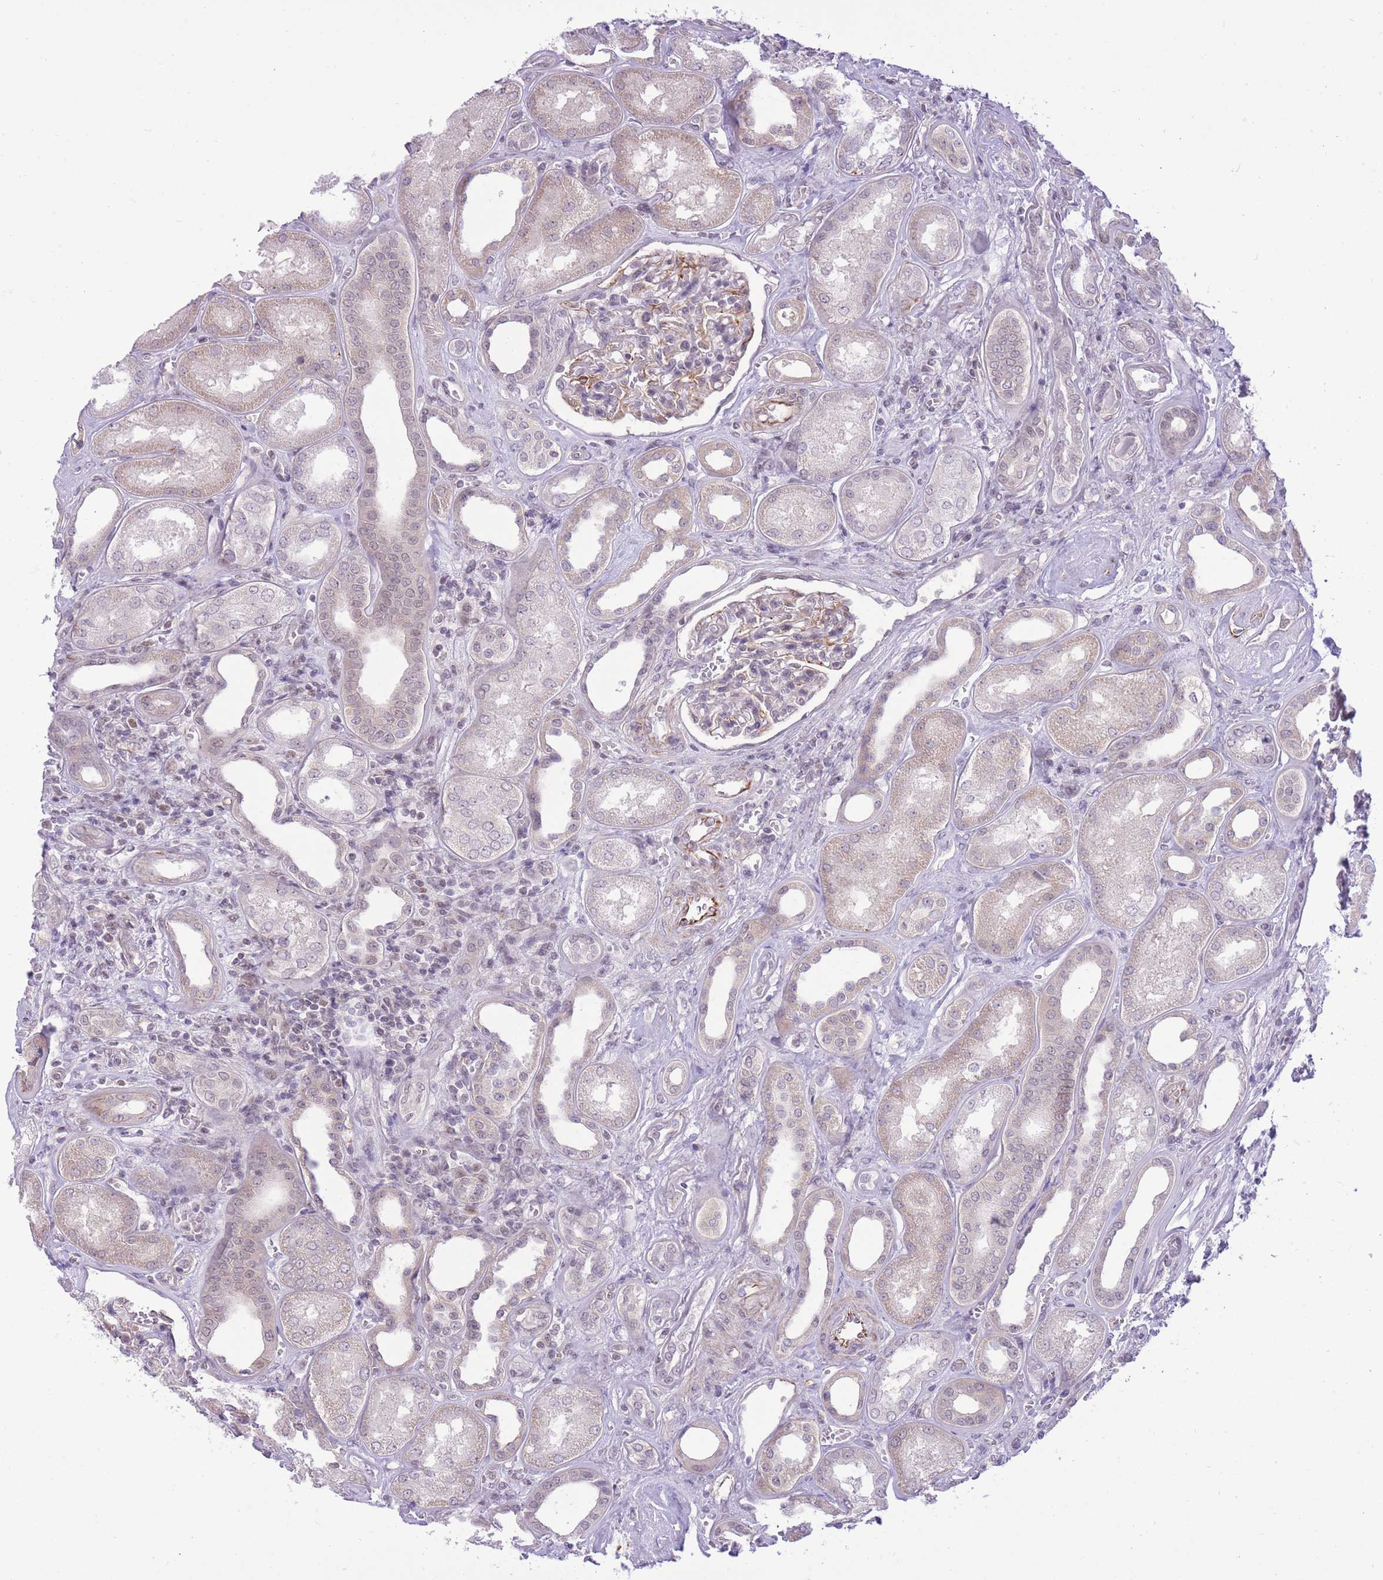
{"staining": {"intensity": "moderate", "quantity": "<25%", "location": "cytoplasmic/membranous"}, "tissue": "kidney", "cell_type": "Cells in glomeruli", "image_type": "normal", "snomed": [{"axis": "morphology", "description": "Normal tissue, NOS"}, {"axis": "morphology", "description": "Adenocarcinoma, NOS"}, {"axis": "topography", "description": "Kidney"}], "caption": "Immunohistochemistry (IHC) photomicrograph of unremarkable kidney: kidney stained using immunohistochemistry shows low levels of moderate protein expression localized specifically in the cytoplasmic/membranous of cells in glomeruli, appearing as a cytoplasmic/membranous brown color.", "gene": "ELL", "patient": {"sex": "female", "age": 68}}